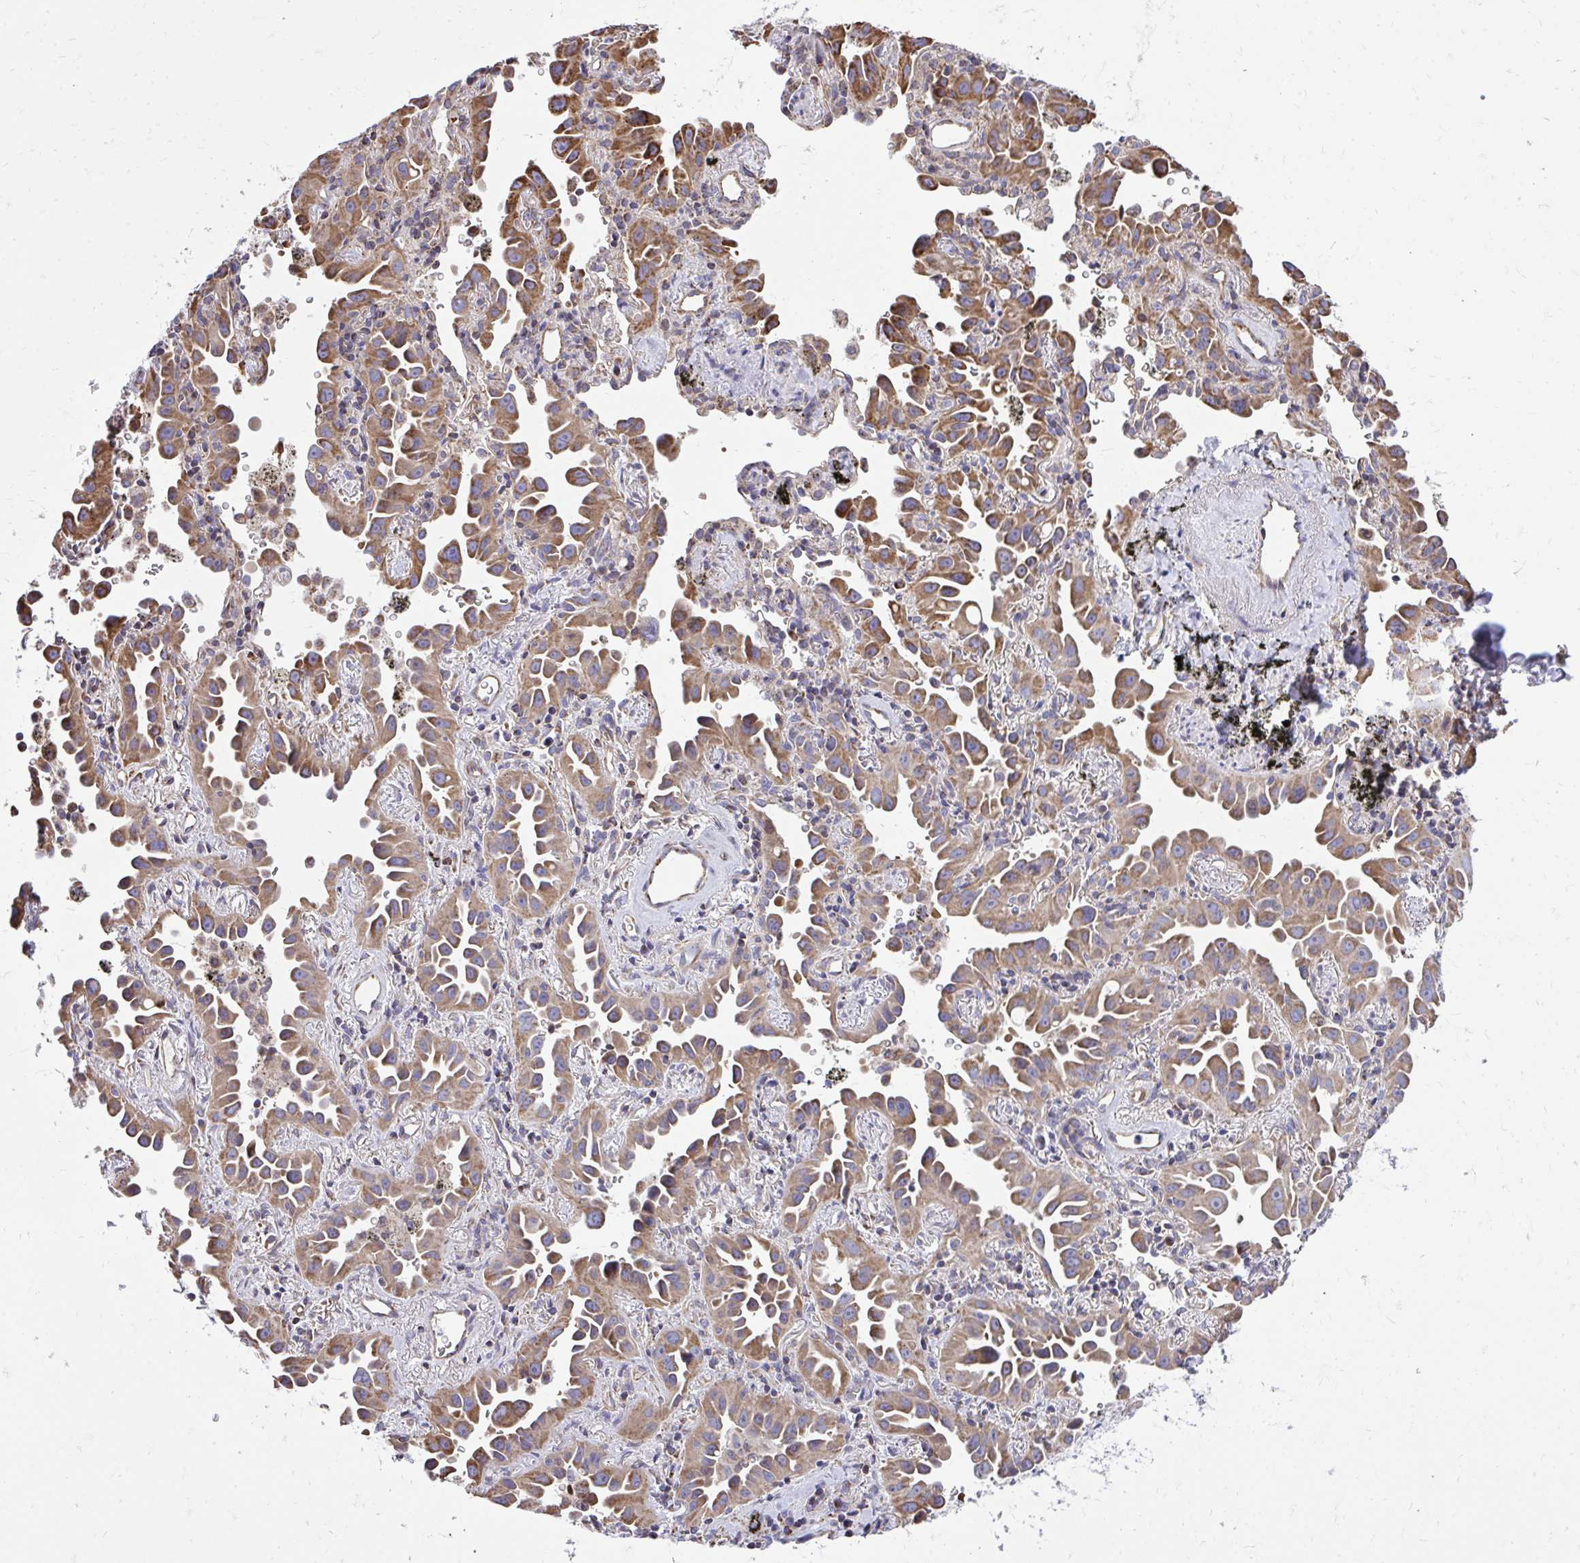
{"staining": {"intensity": "moderate", "quantity": ">75%", "location": "cytoplasmic/membranous"}, "tissue": "lung cancer", "cell_type": "Tumor cells", "image_type": "cancer", "snomed": [{"axis": "morphology", "description": "Adenocarcinoma, NOS"}, {"axis": "topography", "description": "Lung"}], "caption": "This micrograph shows immunohistochemistry (IHC) staining of human lung cancer, with medium moderate cytoplasmic/membranous positivity in approximately >75% of tumor cells.", "gene": "ATP13A2", "patient": {"sex": "male", "age": 68}}